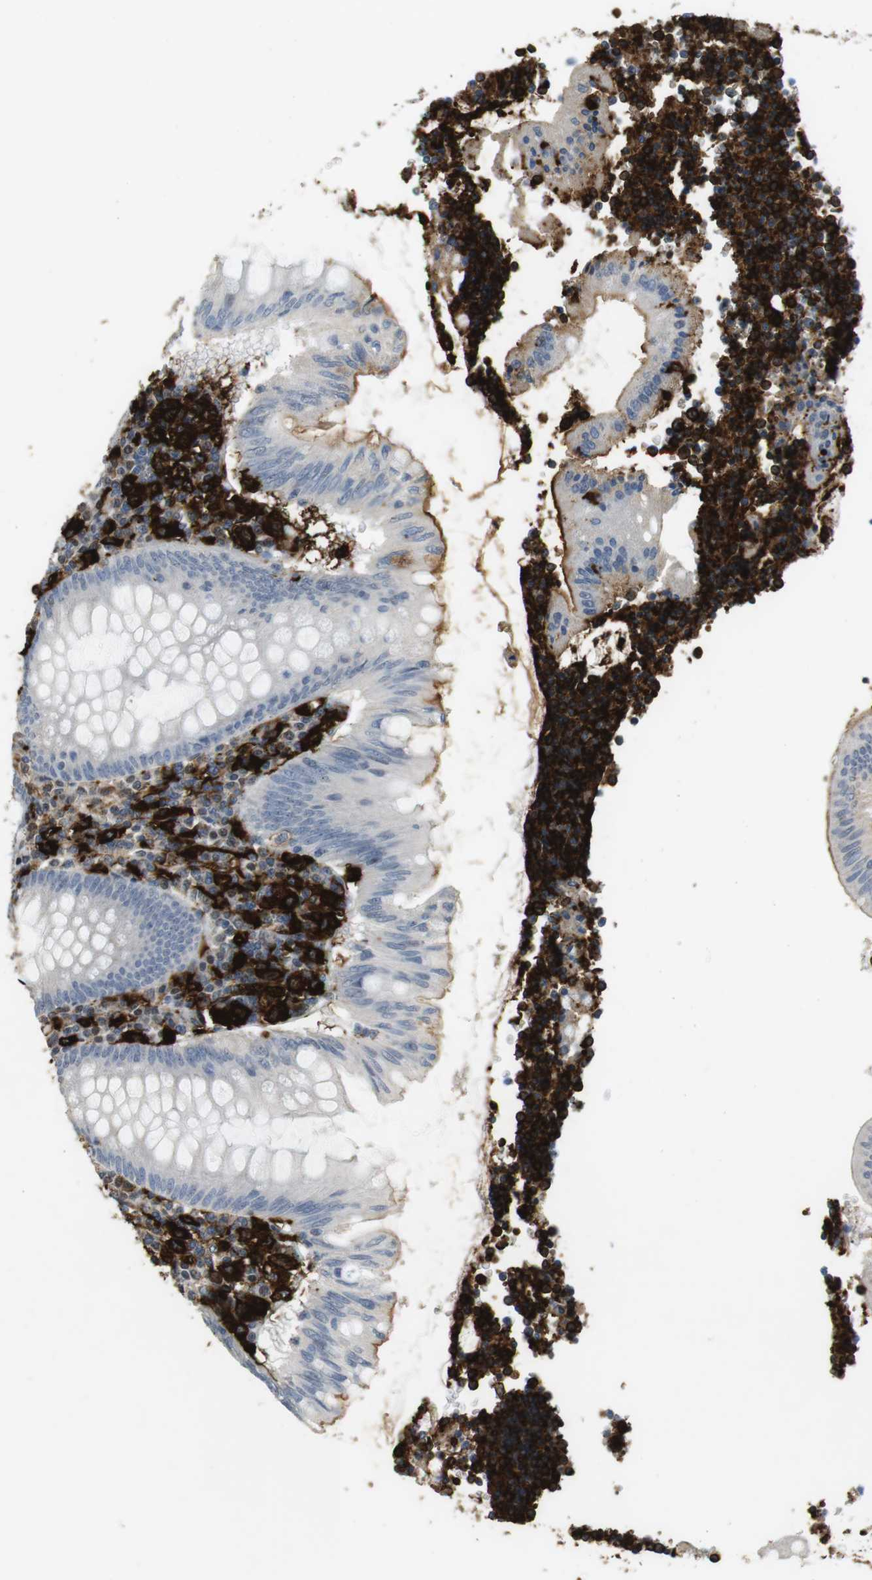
{"staining": {"intensity": "weak", "quantity": "<25%", "location": "cytoplasmic/membranous"}, "tissue": "appendix", "cell_type": "Glandular cells", "image_type": "normal", "snomed": [{"axis": "morphology", "description": "Normal tissue, NOS"}, {"axis": "morphology", "description": "Inflammation, NOS"}, {"axis": "topography", "description": "Appendix"}], "caption": "High power microscopy histopathology image of an immunohistochemistry micrograph of unremarkable appendix, revealing no significant positivity in glandular cells.", "gene": "HLA", "patient": {"sex": "male", "age": 46}}